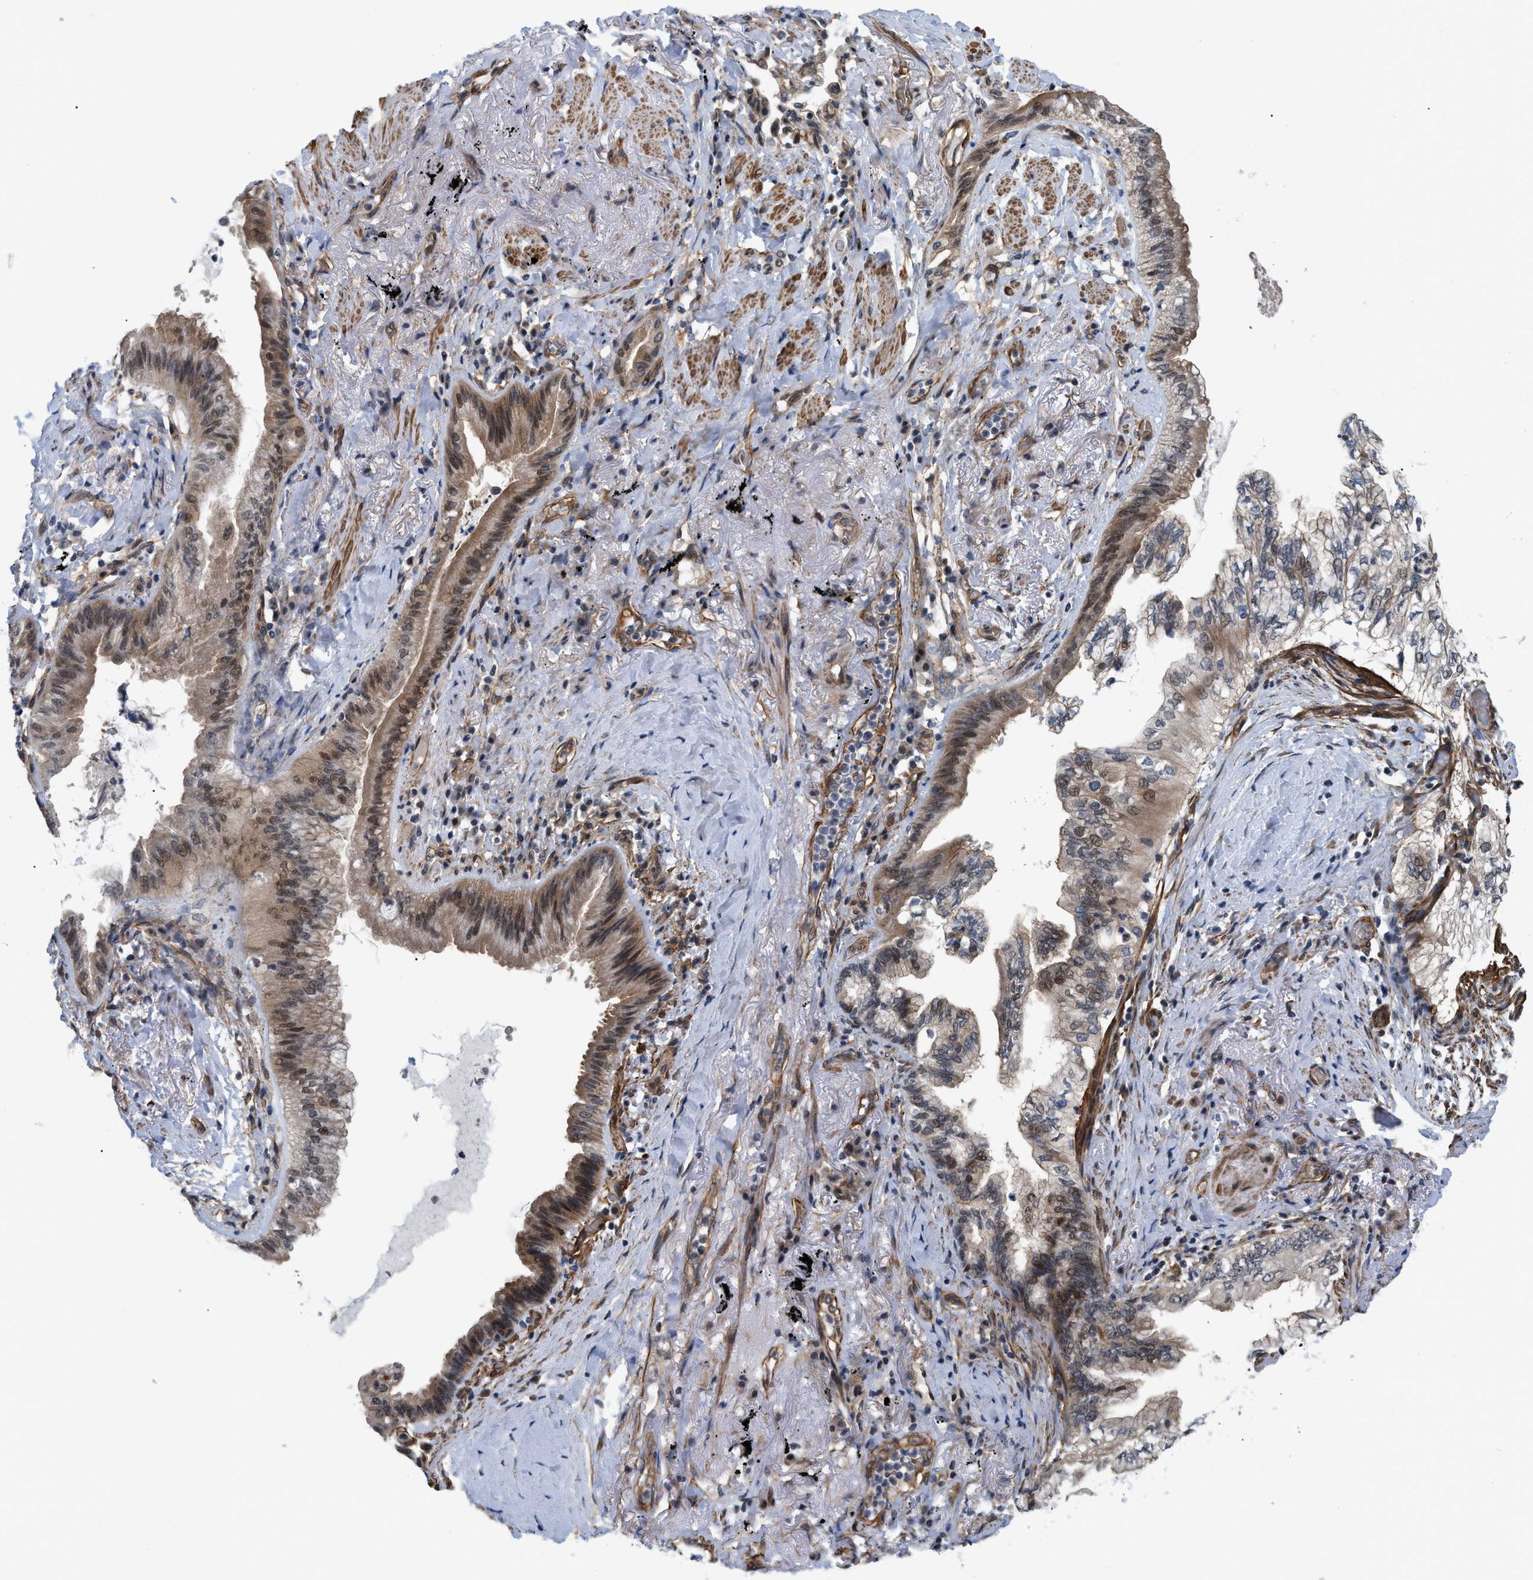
{"staining": {"intensity": "moderate", "quantity": "25%-75%", "location": "cytoplasmic/membranous,nuclear"}, "tissue": "lung cancer", "cell_type": "Tumor cells", "image_type": "cancer", "snomed": [{"axis": "morphology", "description": "Normal tissue, NOS"}, {"axis": "morphology", "description": "Adenocarcinoma, NOS"}, {"axis": "topography", "description": "Bronchus"}, {"axis": "topography", "description": "Lung"}], "caption": "Immunohistochemical staining of human lung cancer (adenocarcinoma) shows medium levels of moderate cytoplasmic/membranous and nuclear protein positivity in approximately 25%-75% of tumor cells.", "gene": "GPRASP2", "patient": {"sex": "female", "age": 70}}